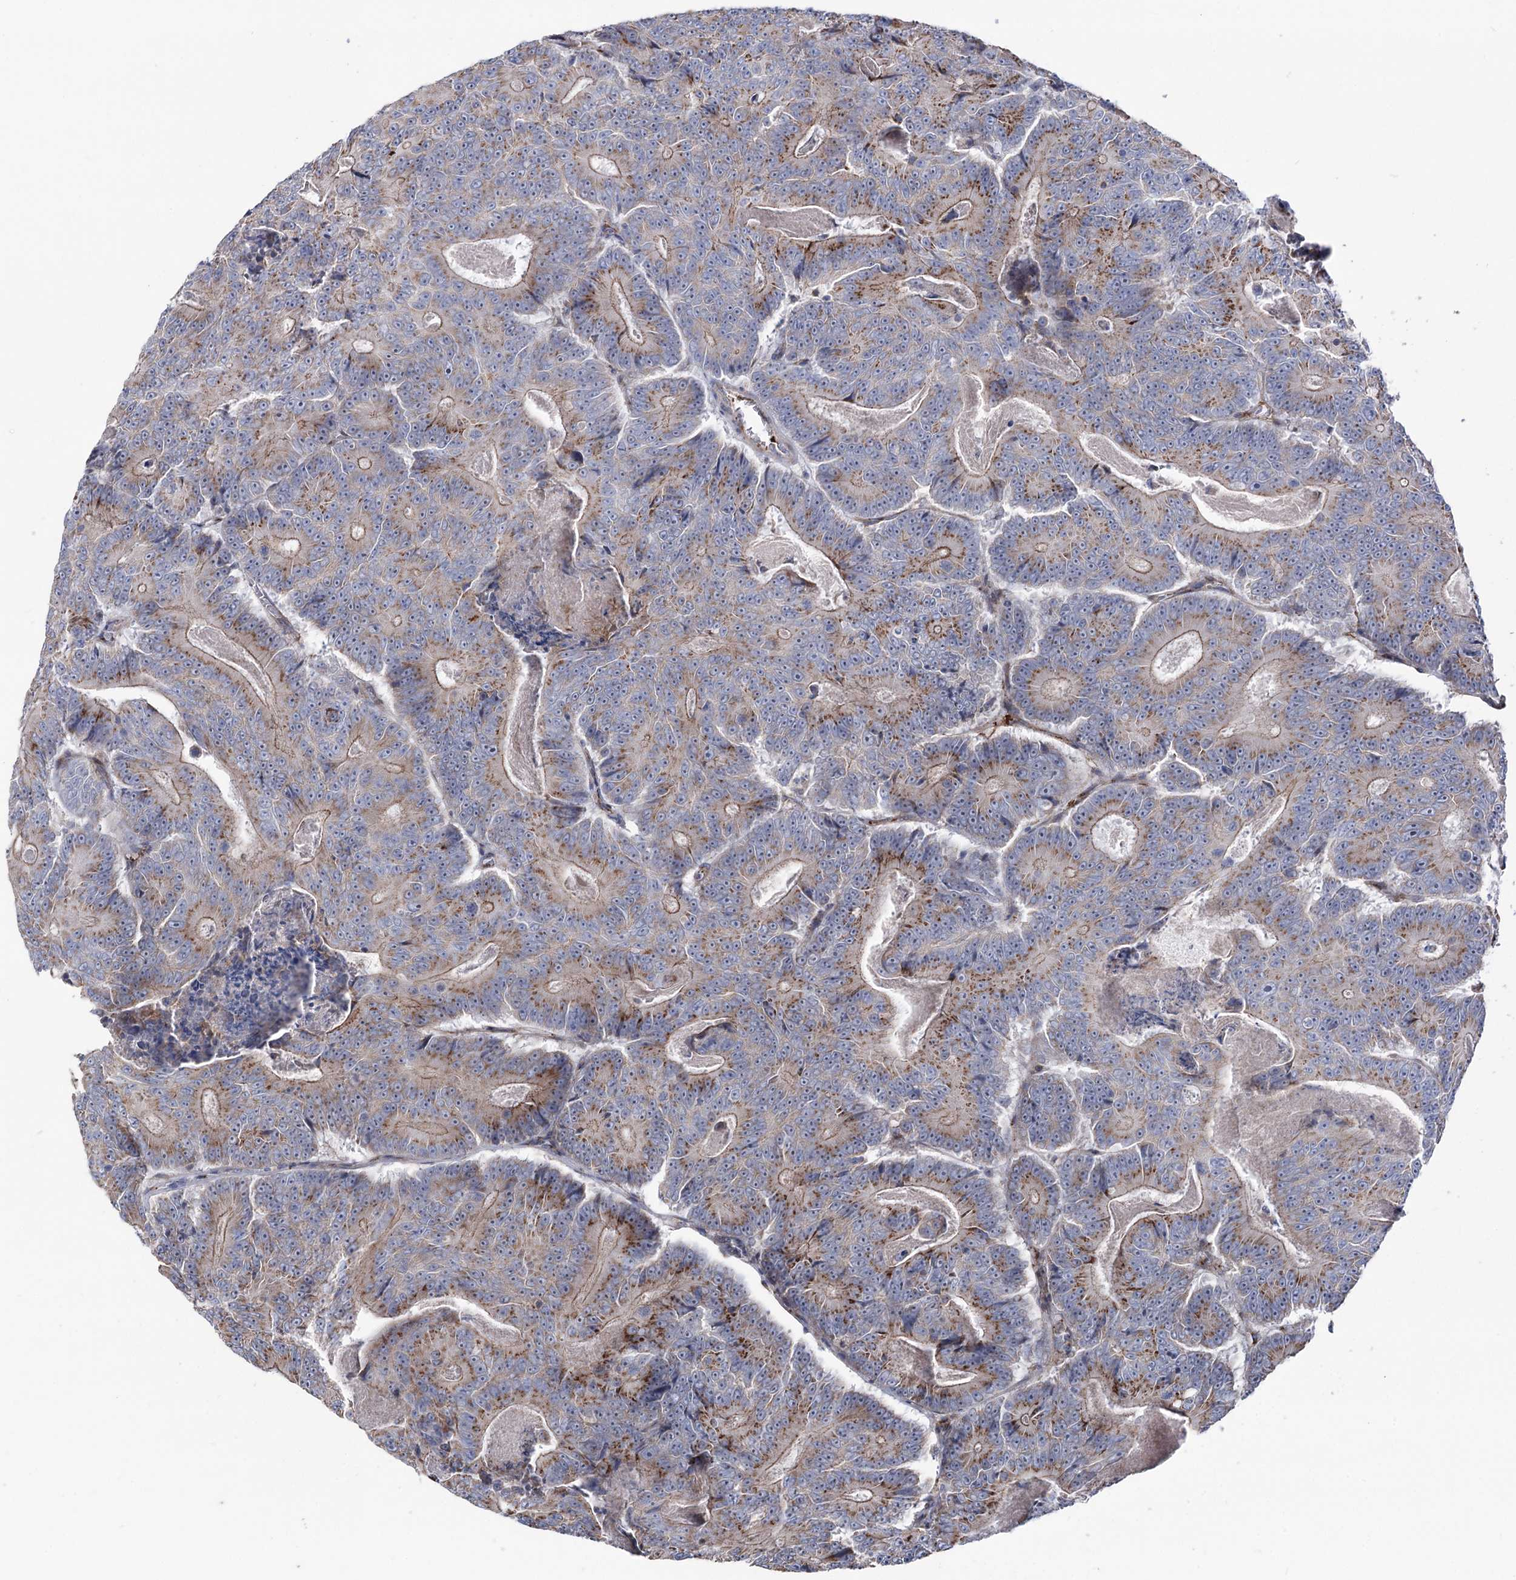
{"staining": {"intensity": "moderate", "quantity": "25%-75%", "location": "cytoplasmic/membranous"}, "tissue": "colorectal cancer", "cell_type": "Tumor cells", "image_type": "cancer", "snomed": [{"axis": "morphology", "description": "Adenocarcinoma, NOS"}, {"axis": "topography", "description": "Colon"}], "caption": "Adenocarcinoma (colorectal) stained with a protein marker reveals moderate staining in tumor cells.", "gene": "ARHGAP20", "patient": {"sex": "male", "age": 83}}